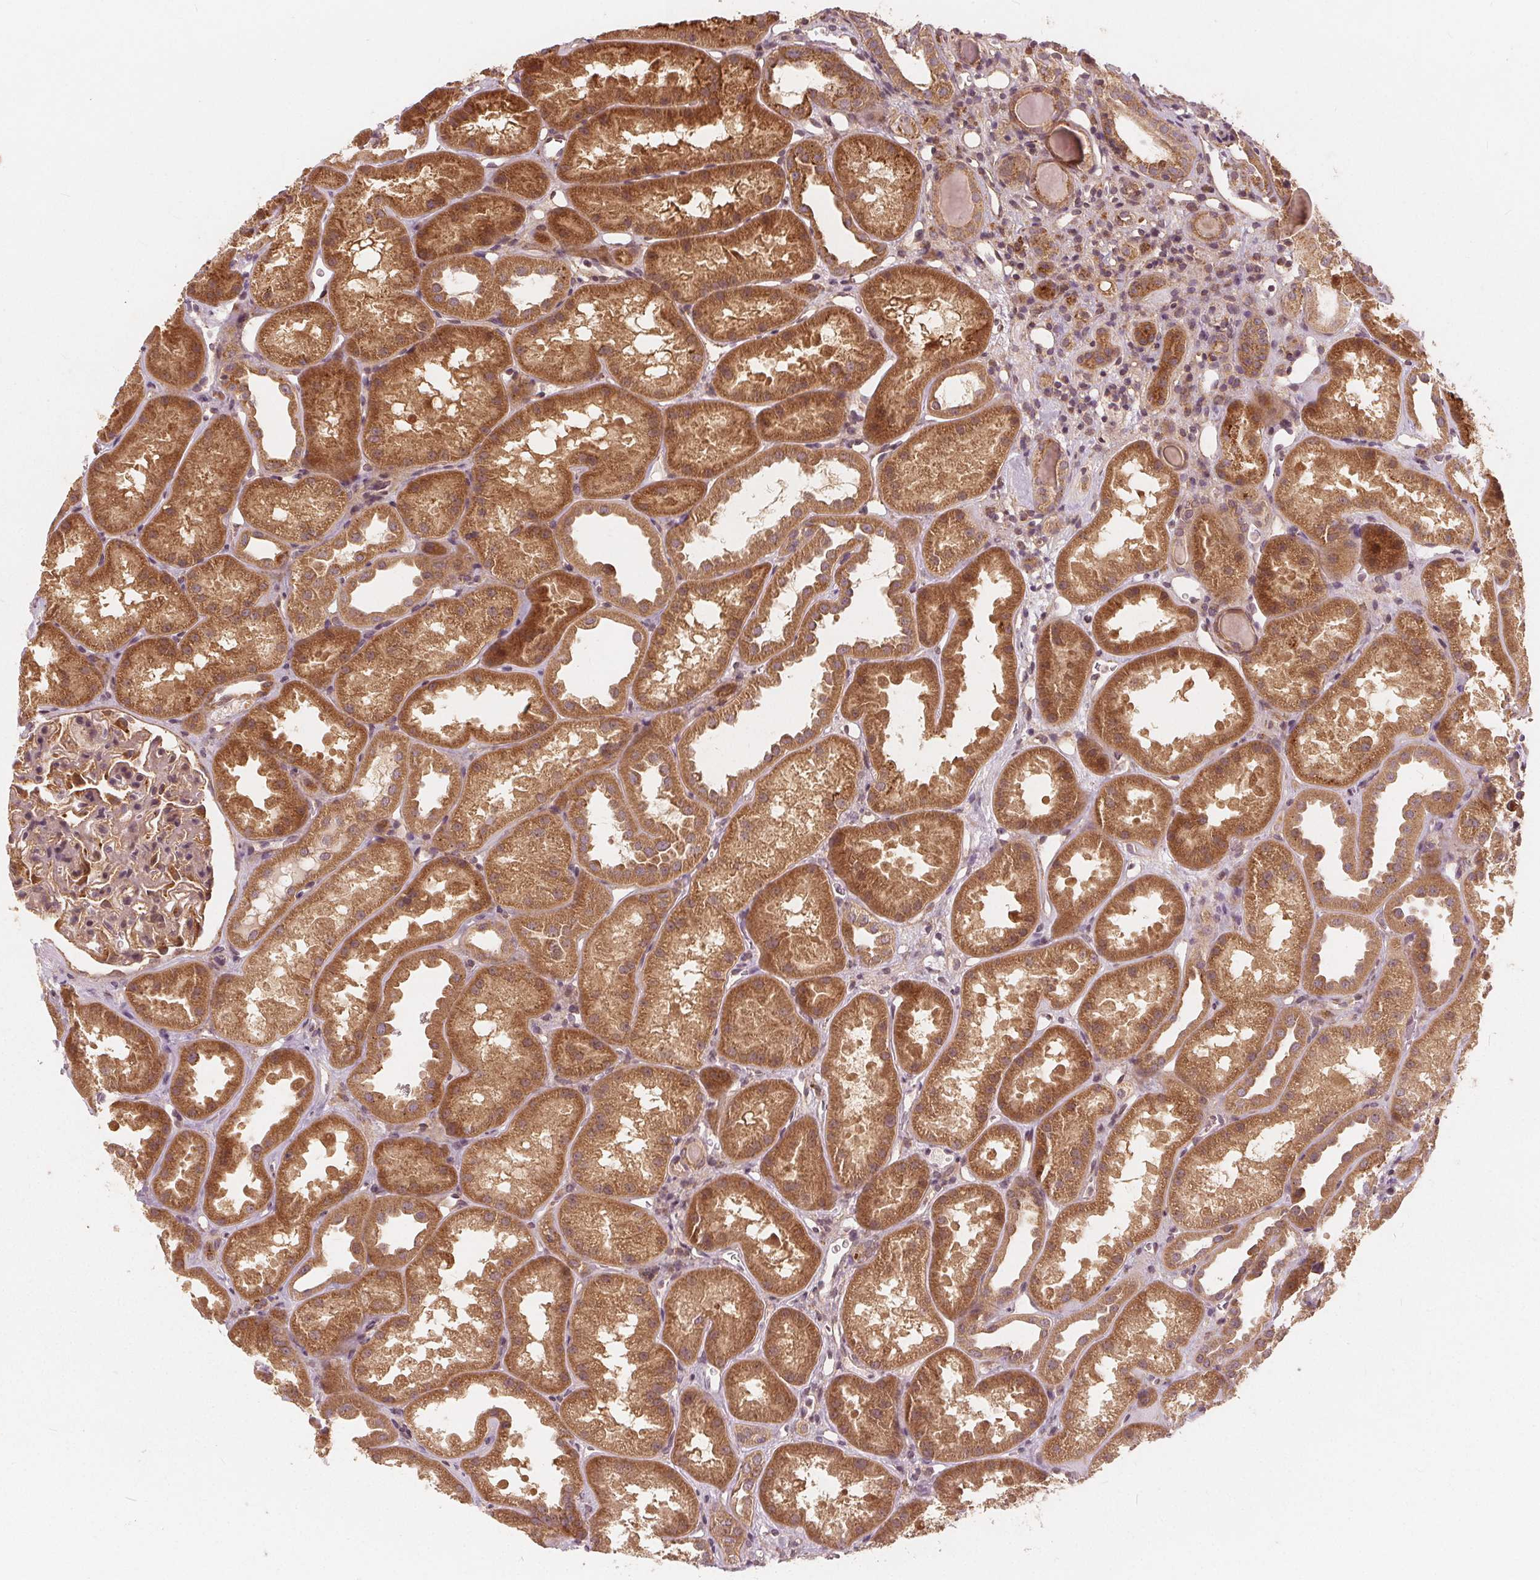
{"staining": {"intensity": "weak", "quantity": "<25%", "location": "cytoplasmic/membranous"}, "tissue": "kidney", "cell_type": "Cells in glomeruli", "image_type": "normal", "snomed": [{"axis": "morphology", "description": "Normal tissue, NOS"}, {"axis": "topography", "description": "Kidney"}], "caption": "A photomicrograph of human kidney is negative for staining in cells in glomeruli. The staining is performed using DAB (3,3'-diaminobenzidine) brown chromogen with nuclei counter-stained in using hematoxylin.", "gene": "SNX12", "patient": {"sex": "male", "age": 61}}